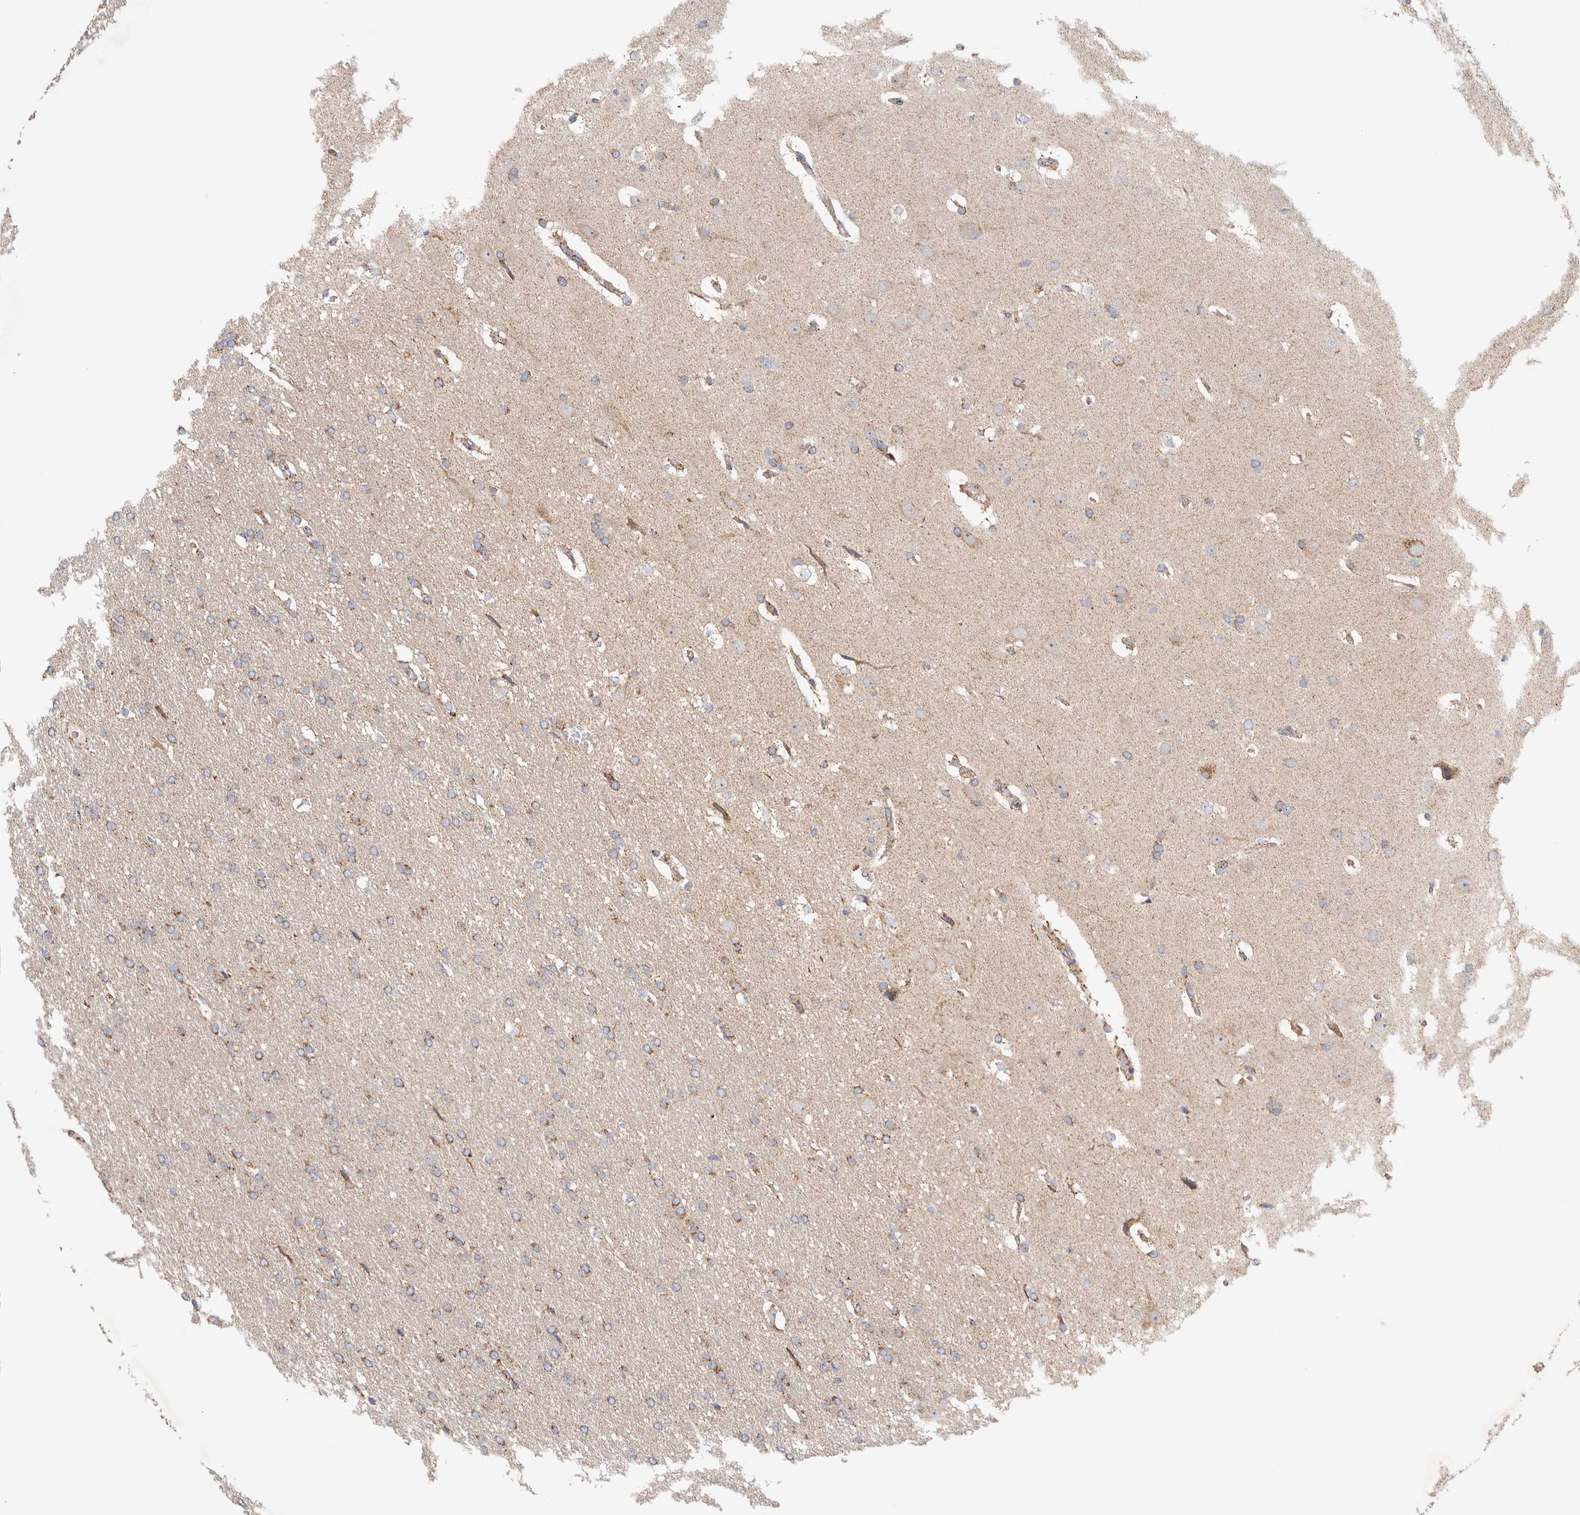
{"staining": {"intensity": "moderate", "quantity": ">75%", "location": "cytoplasmic/membranous"}, "tissue": "glioma", "cell_type": "Tumor cells", "image_type": "cancer", "snomed": [{"axis": "morphology", "description": "Glioma, malignant, Low grade"}, {"axis": "topography", "description": "Brain"}], "caption": "DAB immunohistochemical staining of malignant glioma (low-grade) exhibits moderate cytoplasmic/membranous protein positivity in about >75% of tumor cells.", "gene": "IARS2", "patient": {"sex": "female", "age": 37}}